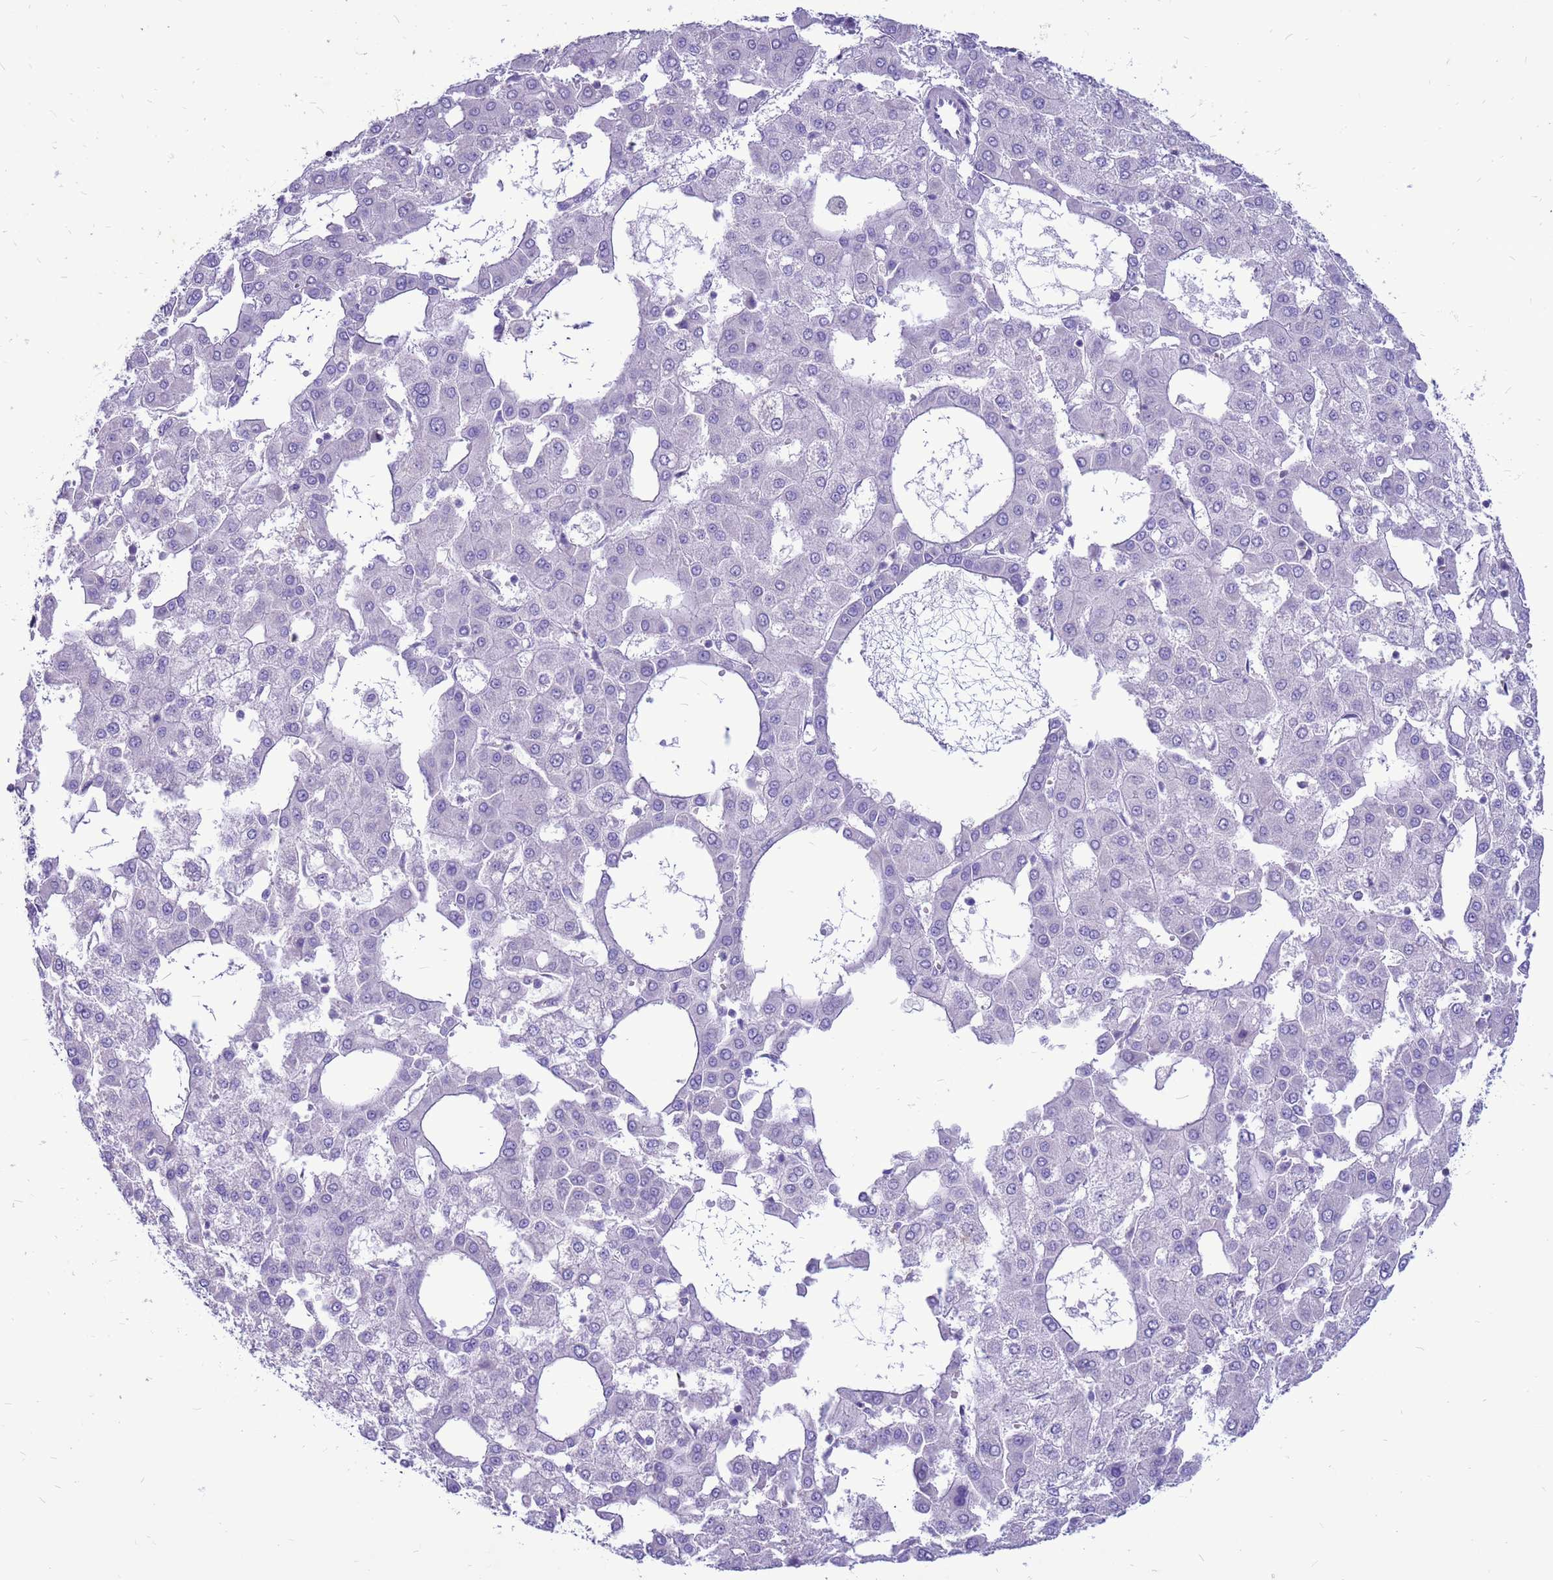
{"staining": {"intensity": "negative", "quantity": "none", "location": "none"}, "tissue": "liver cancer", "cell_type": "Tumor cells", "image_type": "cancer", "snomed": [{"axis": "morphology", "description": "Carcinoma, Hepatocellular, NOS"}, {"axis": "topography", "description": "Liver"}], "caption": "Tumor cells are negative for brown protein staining in hepatocellular carcinoma (liver).", "gene": "PDE10A", "patient": {"sex": "male", "age": 47}}